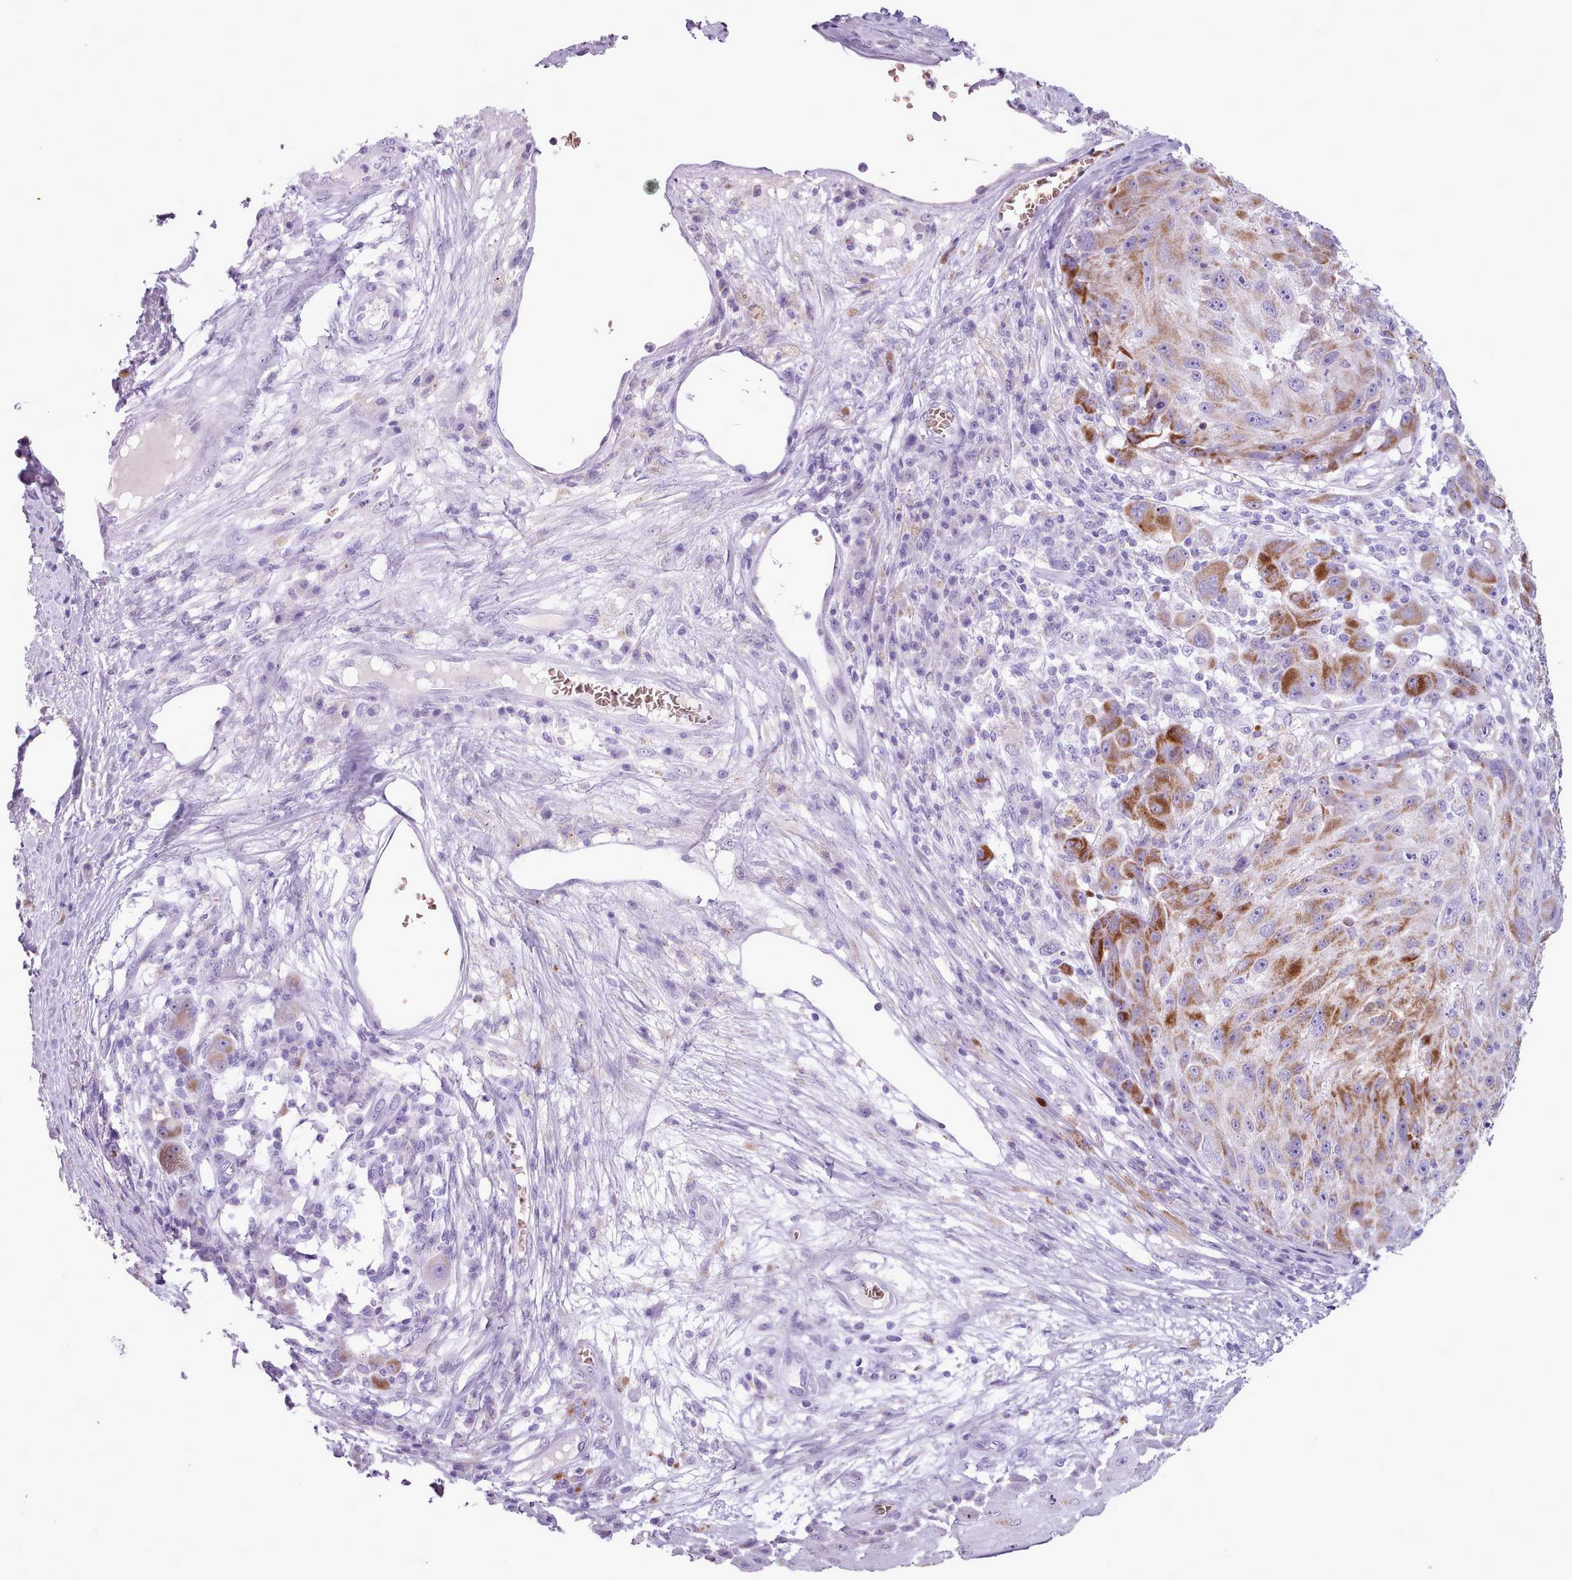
{"staining": {"intensity": "moderate", "quantity": "<25%", "location": "cytoplasmic/membranous"}, "tissue": "melanoma", "cell_type": "Tumor cells", "image_type": "cancer", "snomed": [{"axis": "morphology", "description": "Malignant melanoma, NOS"}, {"axis": "topography", "description": "Skin"}], "caption": "Malignant melanoma stained with DAB immunohistochemistry reveals low levels of moderate cytoplasmic/membranous positivity in approximately <25% of tumor cells.", "gene": "AK4", "patient": {"sex": "male", "age": 53}}